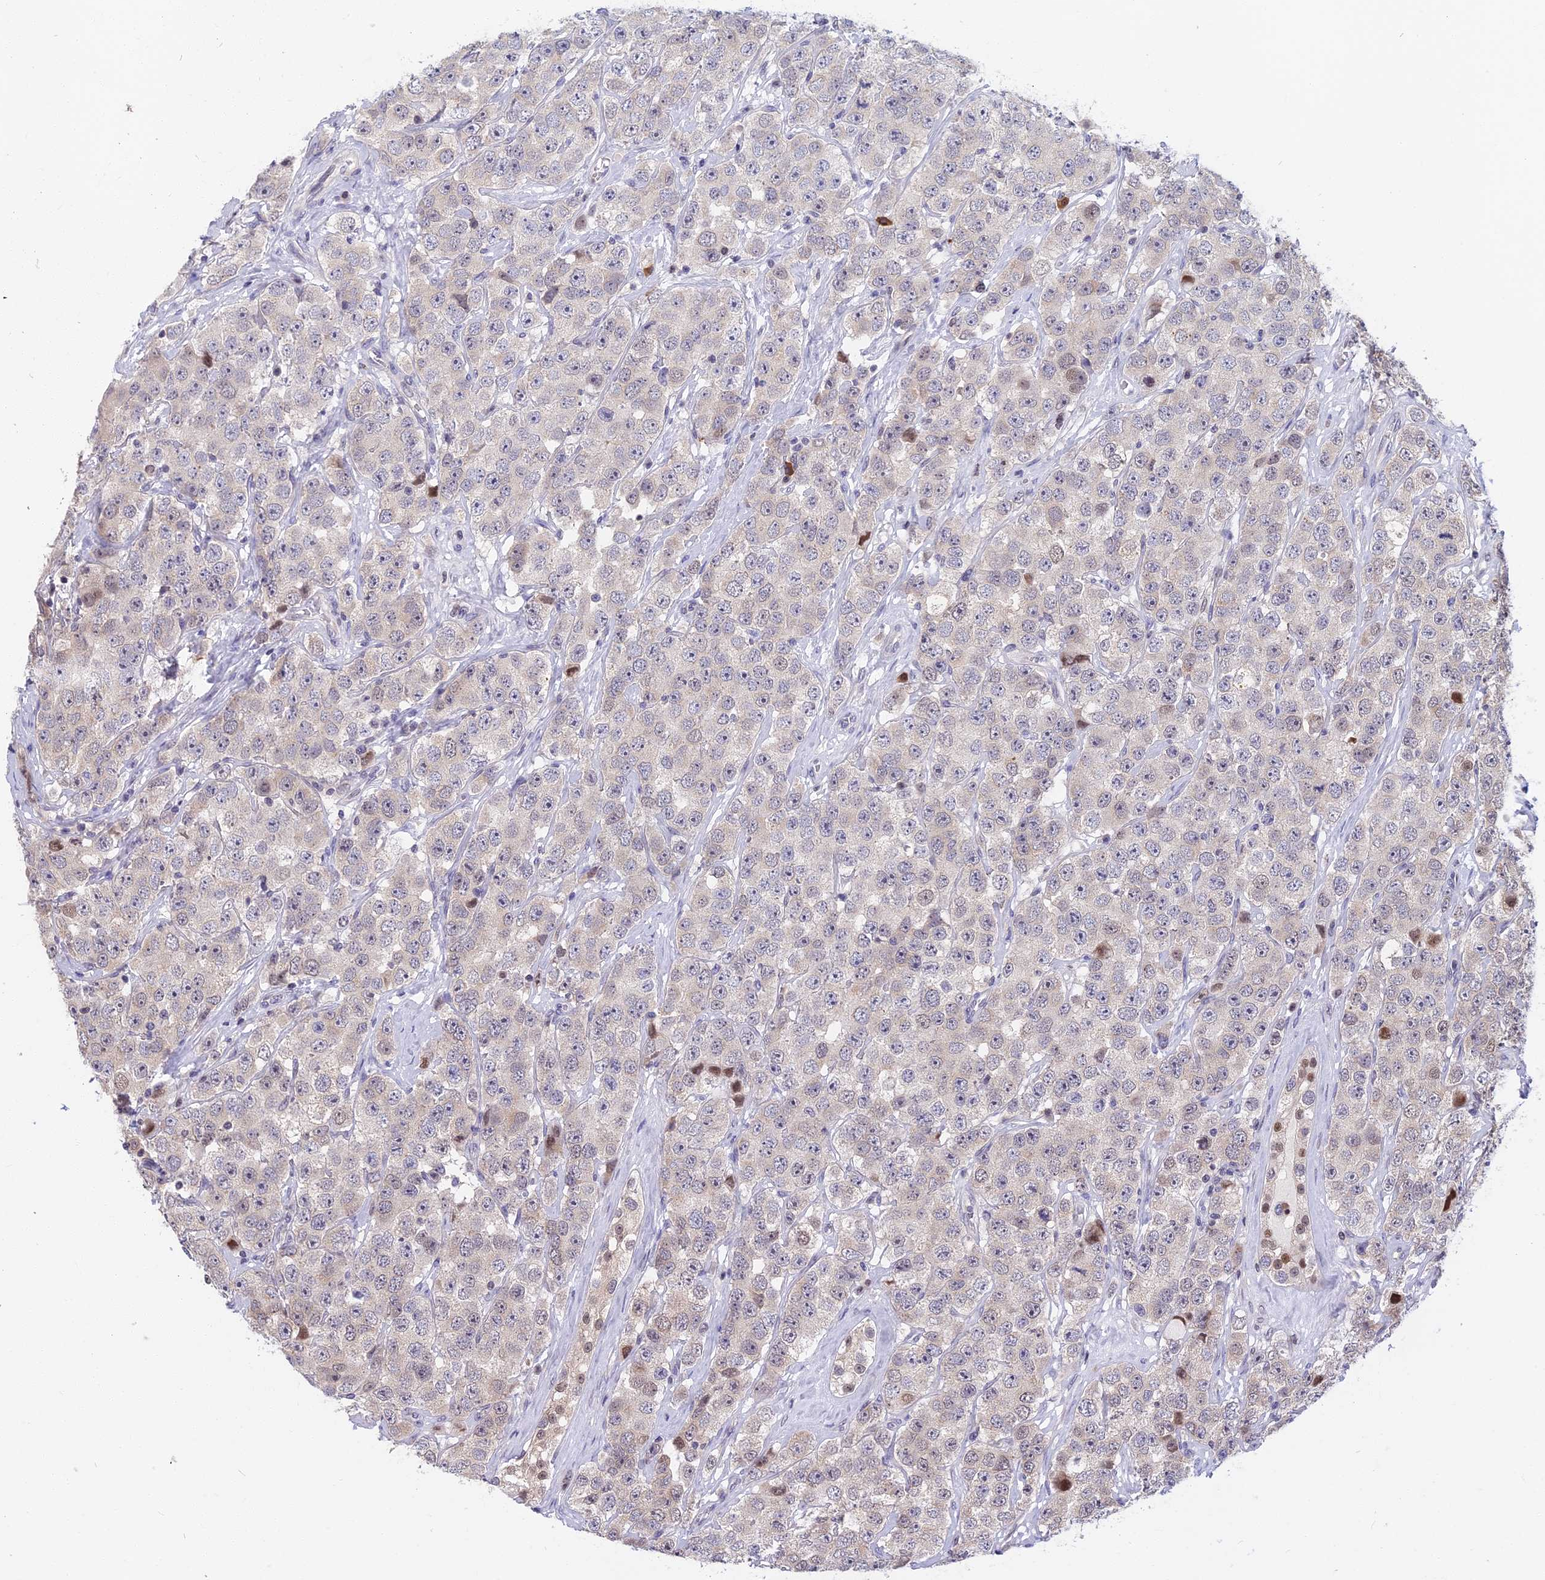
{"staining": {"intensity": "moderate", "quantity": "<25%", "location": "nuclear"}, "tissue": "testis cancer", "cell_type": "Tumor cells", "image_type": "cancer", "snomed": [{"axis": "morphology", "description": "Seminoma, NOS"}, {"axis": "topography", "description": "Testis"}], "caption": "Protein staining of testis cancer tissue reveals moderate nuclear expression in approximately <25% of tumor cells.", "gene": "CCDC113", "patient": {"sex": "male", "age": 28}}